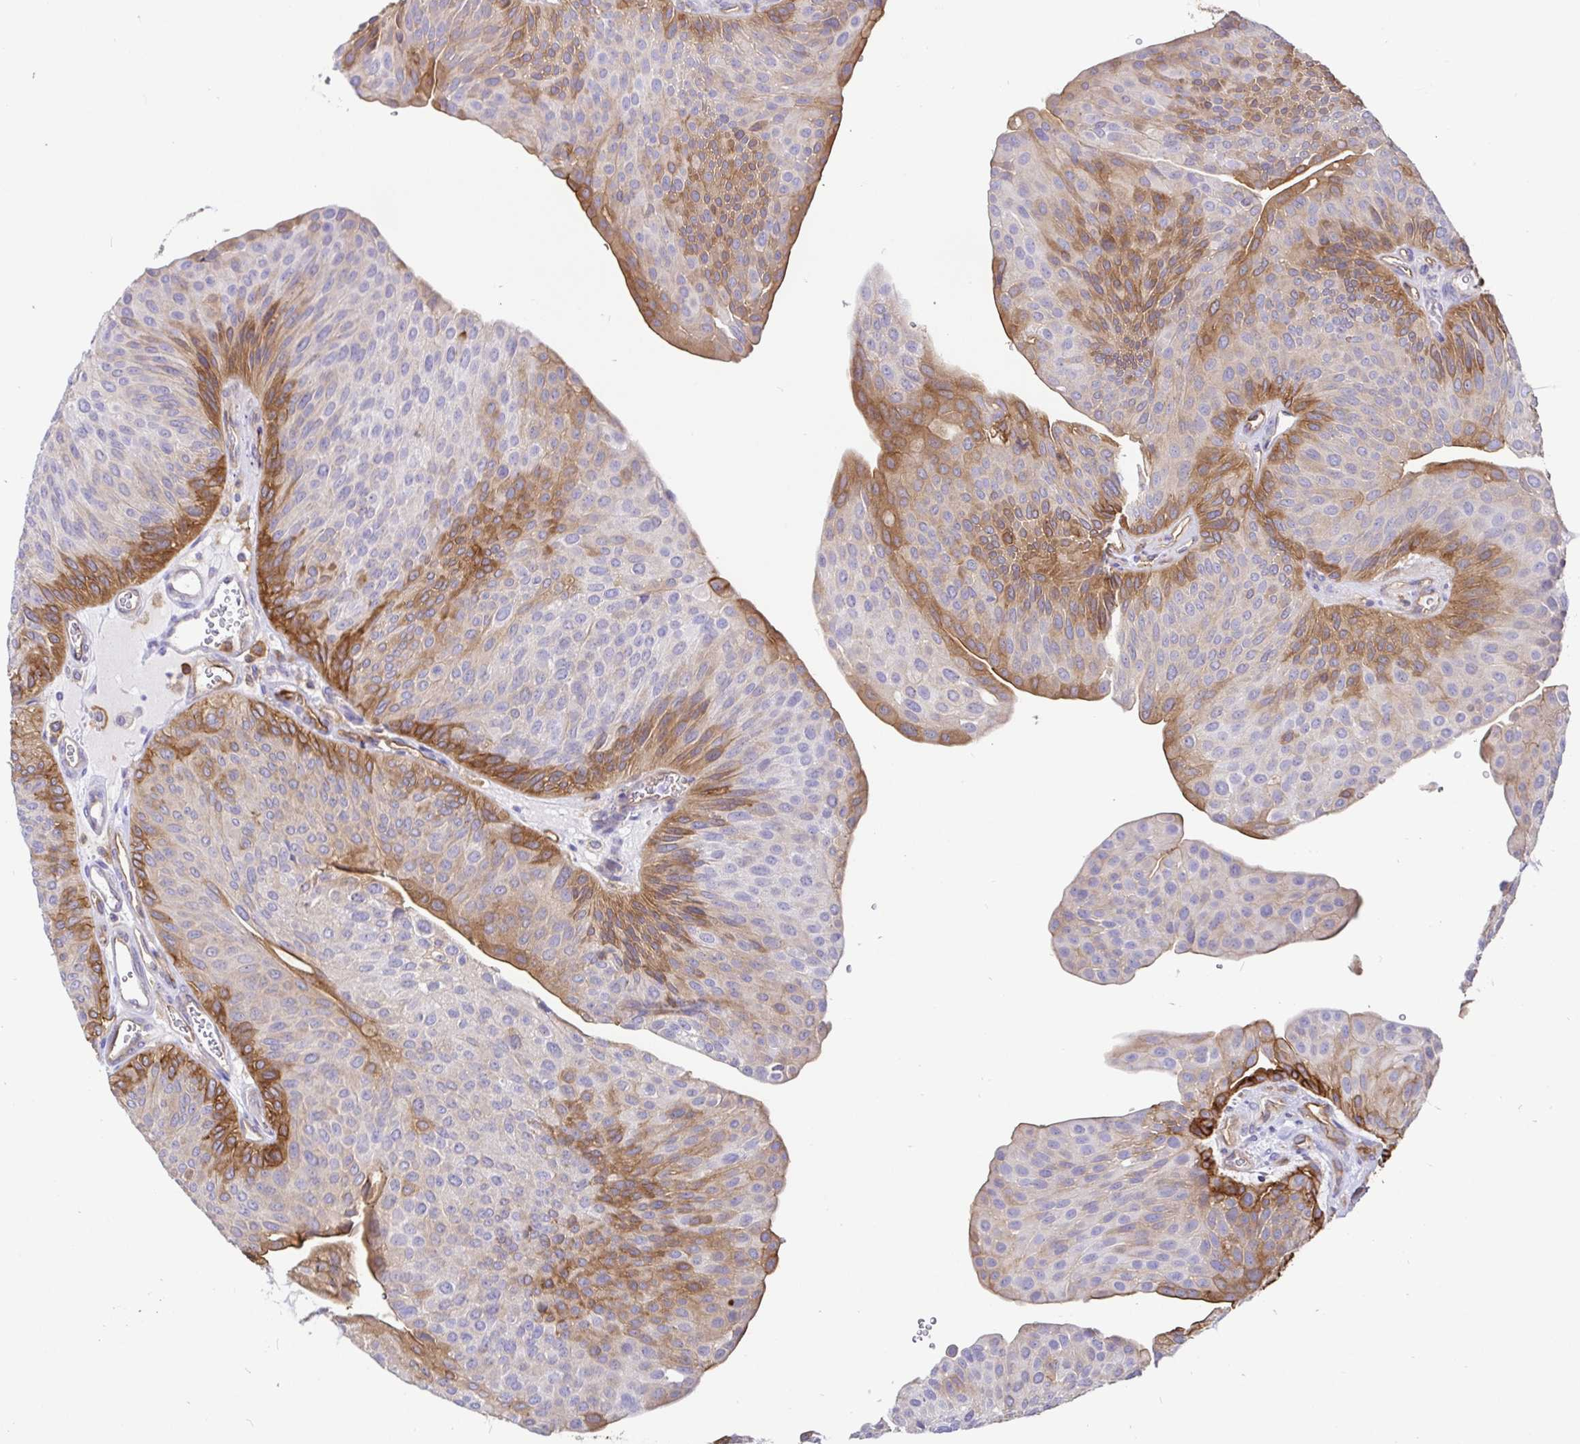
{"staining": {"intensity": "moderate", "quantity": "25%-75%", "location": "cytoplasmic/membranous"}, "tissue": "urothelial cancer", "cell_type": "Tumor cells", "image_type": "cancer", "snomed": [{"axis": "morphology", "description": "Urothelial carcinoma, NOS"}, {"axis": "topography", "description": "Urinary bladder"}], "caption": "The micrograph displays staining of urothelial cancer, revealing moderate cytoplasmic/membranous protein positivity (brown color) within tumor cells. (Stains: DAB (3,3'-diaminobenzidine) in brown, nuclei in blue, Microscopy: brightfield microscopy at high magnification).", "gene": "ANXA2", "patient": {"sex": "male", "age": 67}}